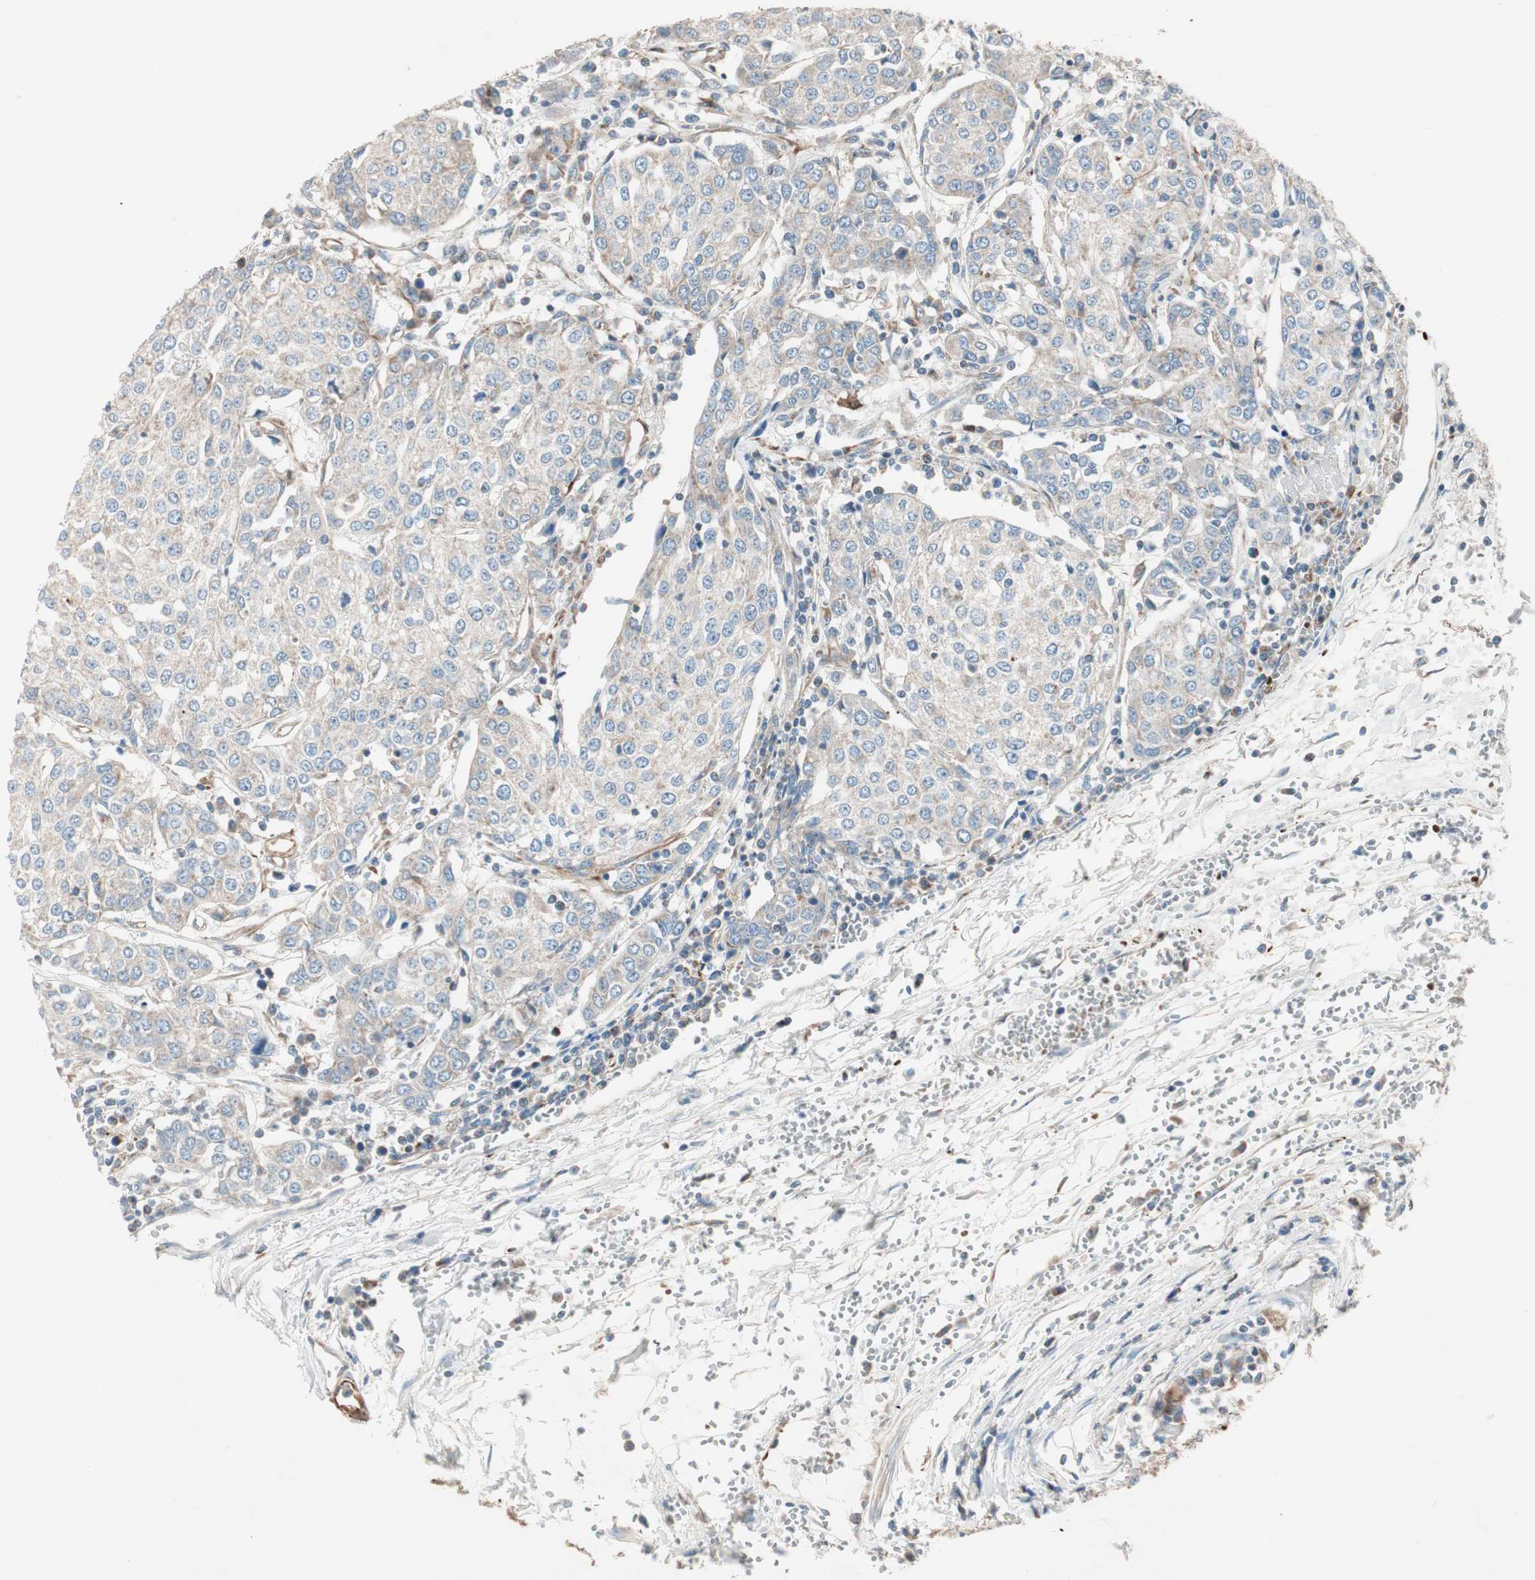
{"staining": {"intensity": "weak", "quantity": "25%-75%", "location": "cytoplasmic/membranous"}, "tissue": "urothelial cancer", "cell_type": "Tumor cells", "image_type": "cancer", "snomed": [{"axis": "morphology", "description": "Urothelial carcinoma, High grade"}, {"axis": "topography", "description": "Urinary bladder"}], "caption": "Brown immunohistochemical staining in human high-grade urothelial carcinoma shows weak cytoplasmic/membranous staining in about 25%-75% of tumor cells. The protein is stained brown, and the nuclei are stained in blue (DAB IHC with brightfield microscopy, high magnification).", "gene": "SRCIN1", "patient": {"sex": "female", "age": 85}}